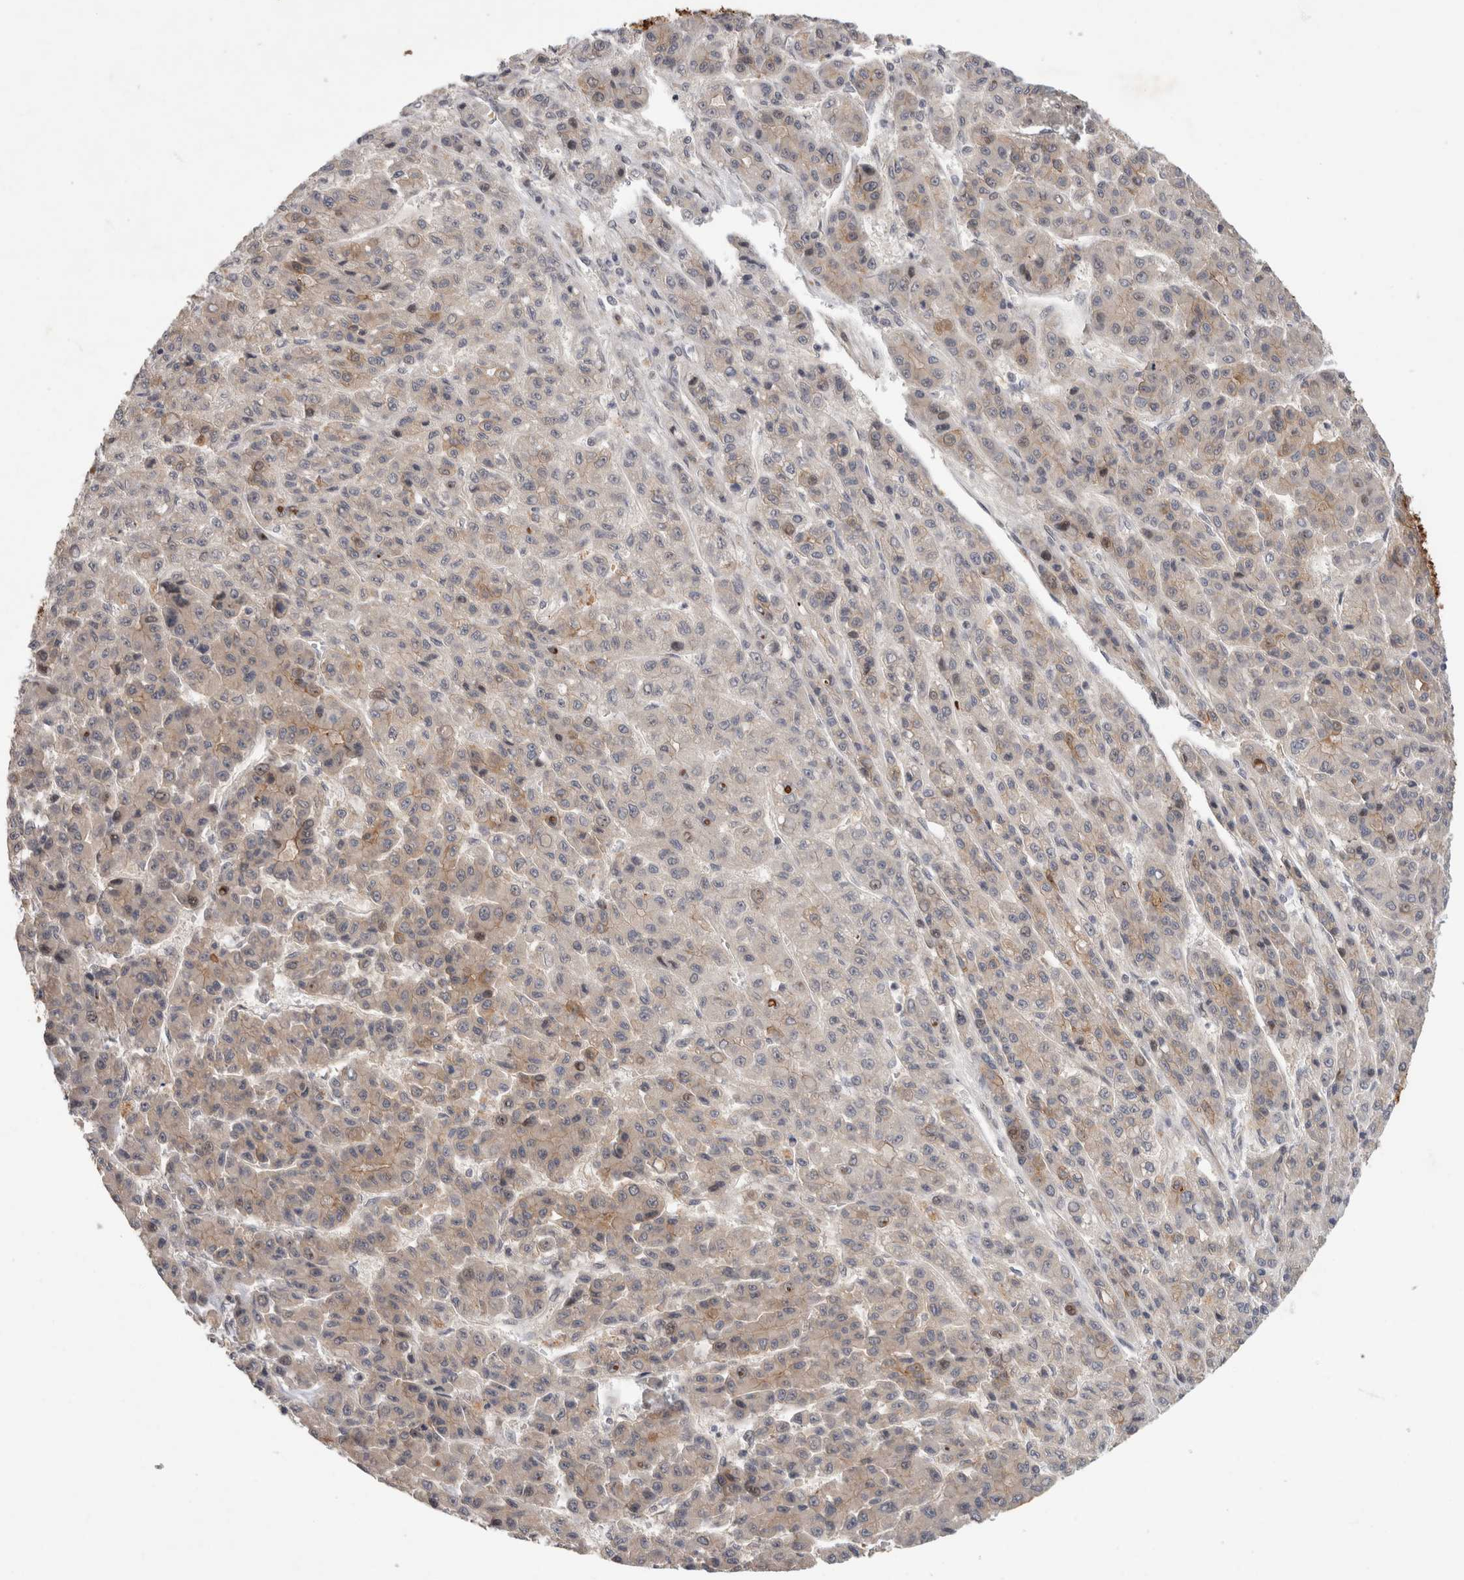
{"staining": {"intensity": "weak", "quantity": "<25%", "location": "cytoplasmic/membranous"}, "tissue": "liver cancer", "cell_type": "Tumor cells", "image_type": "cancer", "snomed": [{"axis": "morphology", "description": "Carcinoma, Hepatocellular, NOS"}, {"axis": "topography", "description": "Liver"}], "caption": "The histopathology image shows no staining of tumor cells in liver hepatocellular carcinoma. The staining was performed using DAB (3,3'-diaminobenzidine) to visualize the protein expression in brown, while the nuclei were stained in blue with hematoxylin (Magnification: 20x).", "gene": "CRISPLD1", "patient": {"sex": "male", "age": 70}}